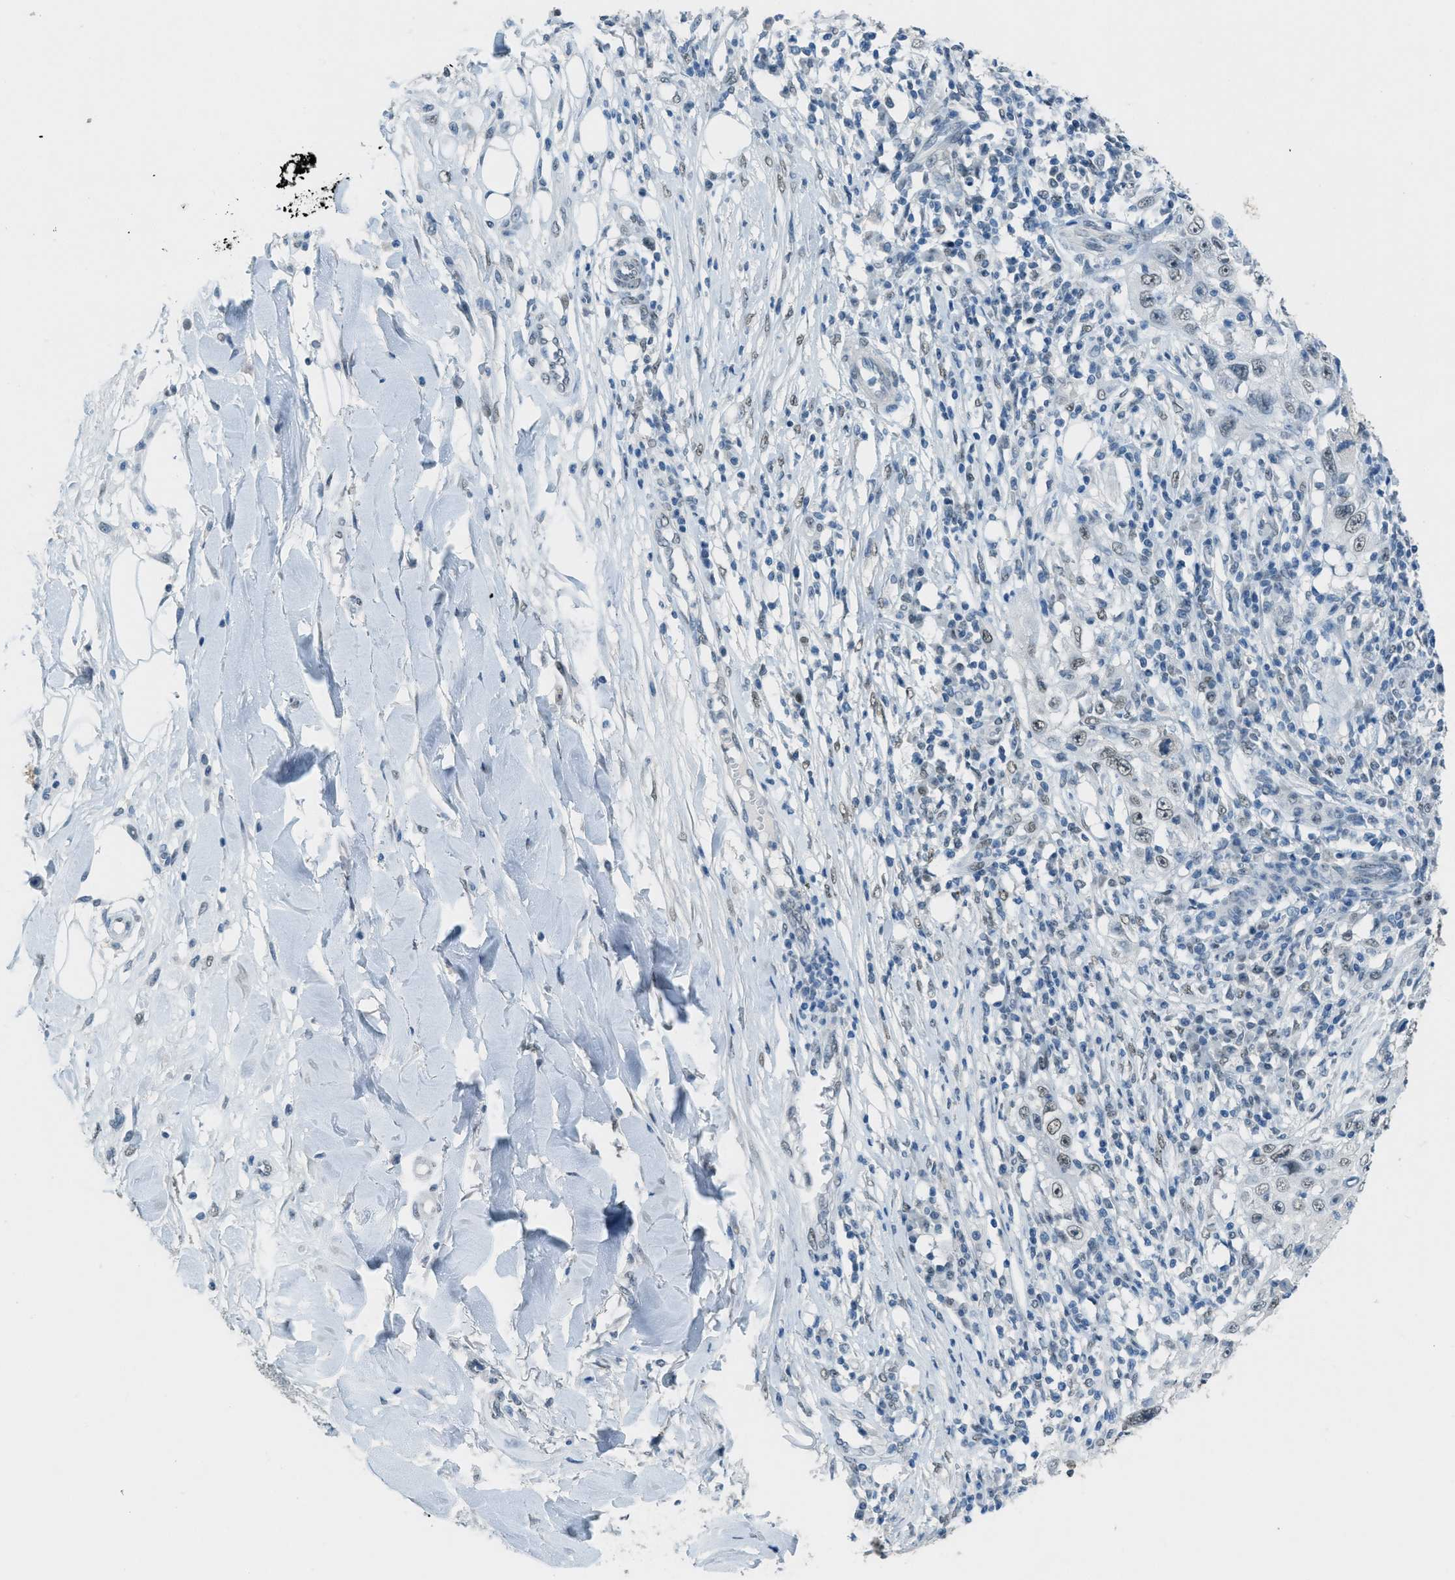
{"staining": {"intensity": "weak", "quantity": "25%-75%", "location": "nuclear"}, "tissue": "skin cancer", "cell_type": "Tumor cells", "image_type": "cancer", "snomed": [{"axis": "morphology", "description": "Squamous cell carcinoma, NOS"}, {"axis": "topography", "description": "Skin"}], "caption": "Skin cancer was stained to show a protein in brown. There is low levels of weak nuclear expression in about 25%-75% of tumor cells. (brown staining indicates protein expression, while blue staining denotes nuclei).", "gene": "TTC13", "patient": {"sex": "male", "age": 86}}